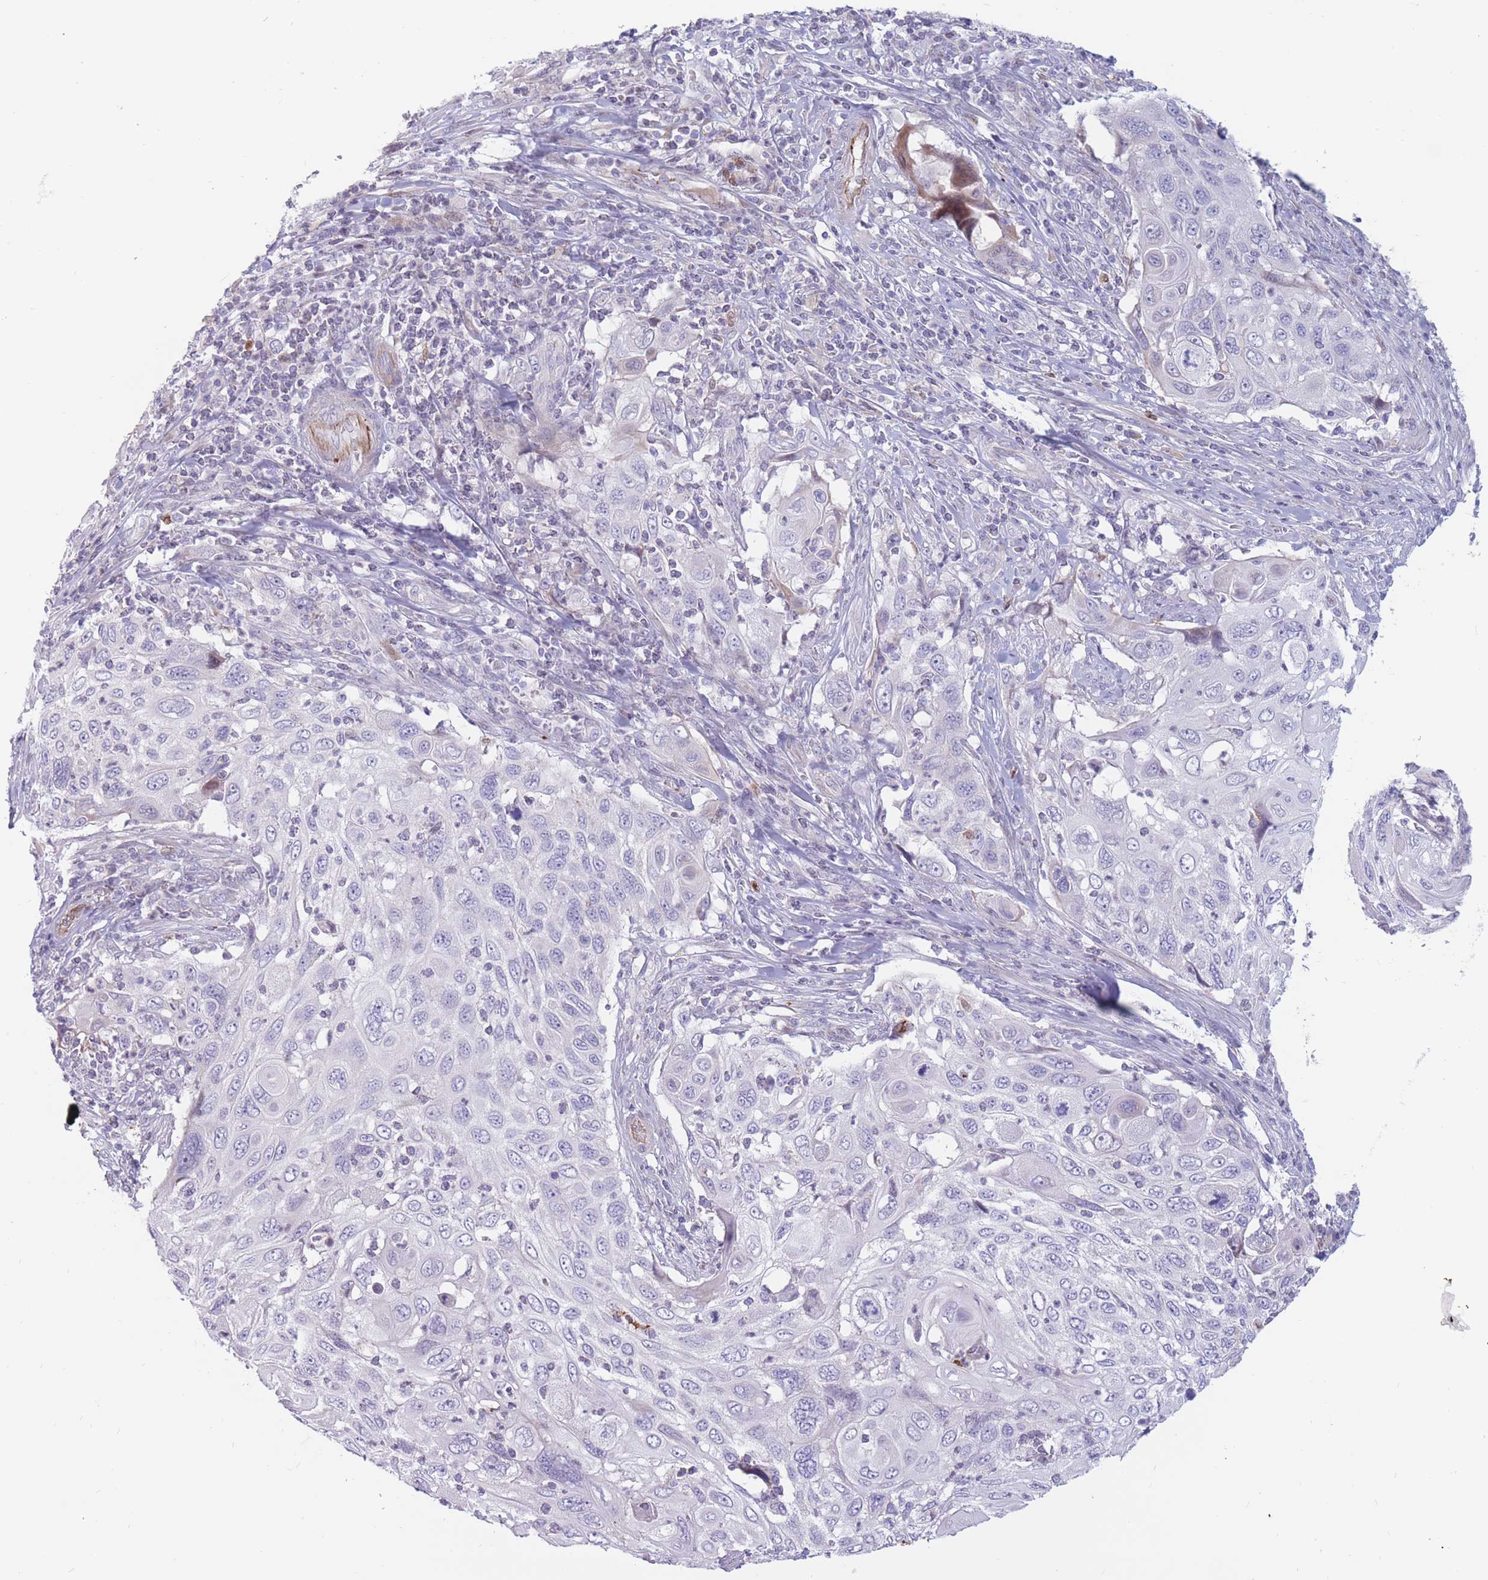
{"staining": {"intensity": "negative", "quantity": "none", "location": "none"}, "tissue": "cervical cancer", "cell_type": "Tumor cells", "image_type": "cancer", "snomed": [{"axis": "morphology", "description": "Squamous cell carcinoma, NOS"}, {"axis": "topography", "description": "Cervix"}], "caption": "Tumor cells are negative for brown protein staining in cervical cancer. The staining is performed using DAB (3,3'-diaminobenzidine) brown chromogen with nuclei counter-stained in using hematoxylin.", "gene": "PTGDR", "patient": {"sex": "female", "age": 70}}